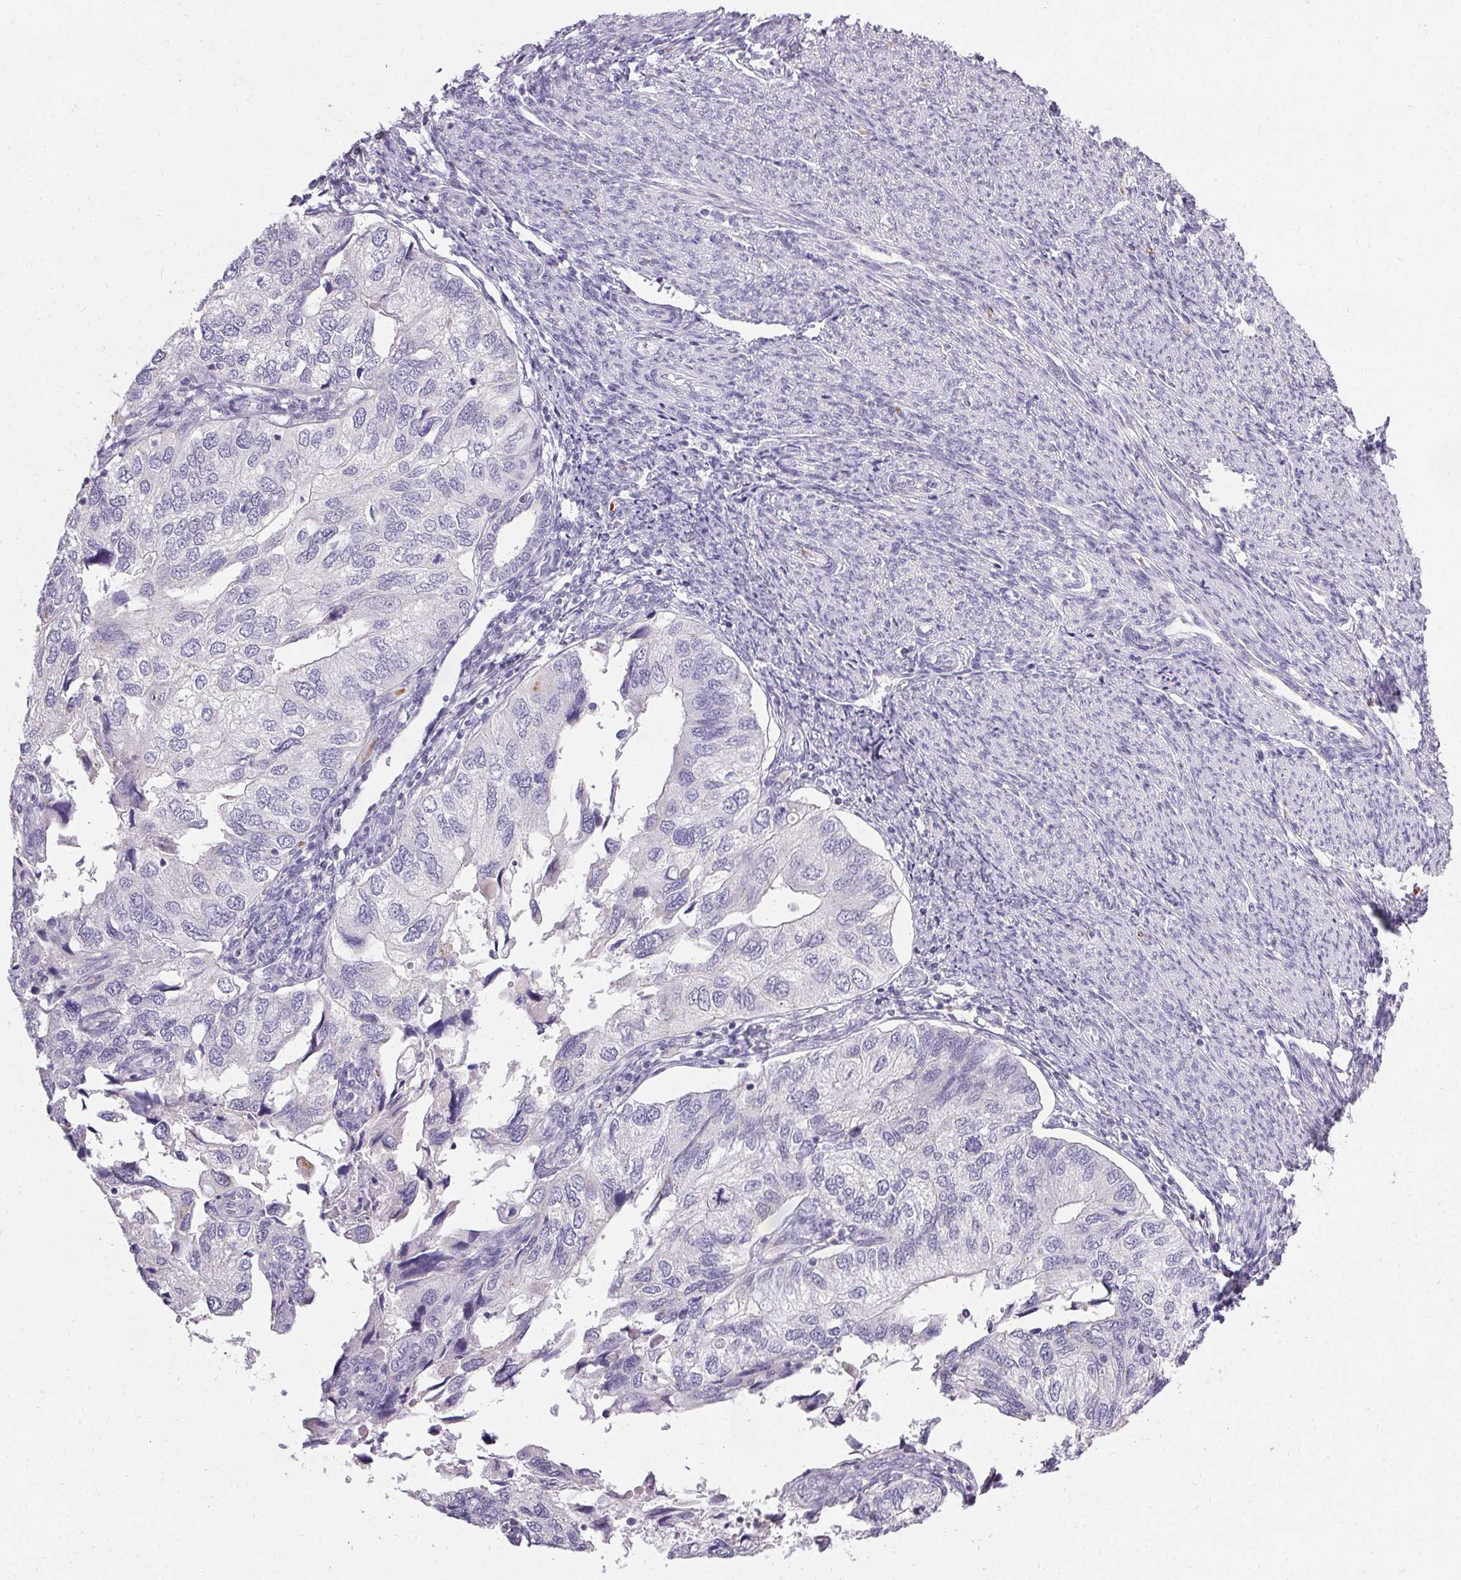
{"staining": {"intensity": "negative", "quantity": "none", "location": "none"}, "tissue": "endometrial cancer", "cell_type": "Tumor cells", "image_type": "cancer", "snomed": [{"axis": "morphology", "description": "Carcinoma, NOS"}, {"axis": "topography", "description": "Uterus"}], "caption": "Photomicrograph shows no protein expression in tumor cells of endometrial cancer (carcinoma) tissue.", "gene": "PMEL", "patient": {"sex": "female", "age": 76}}